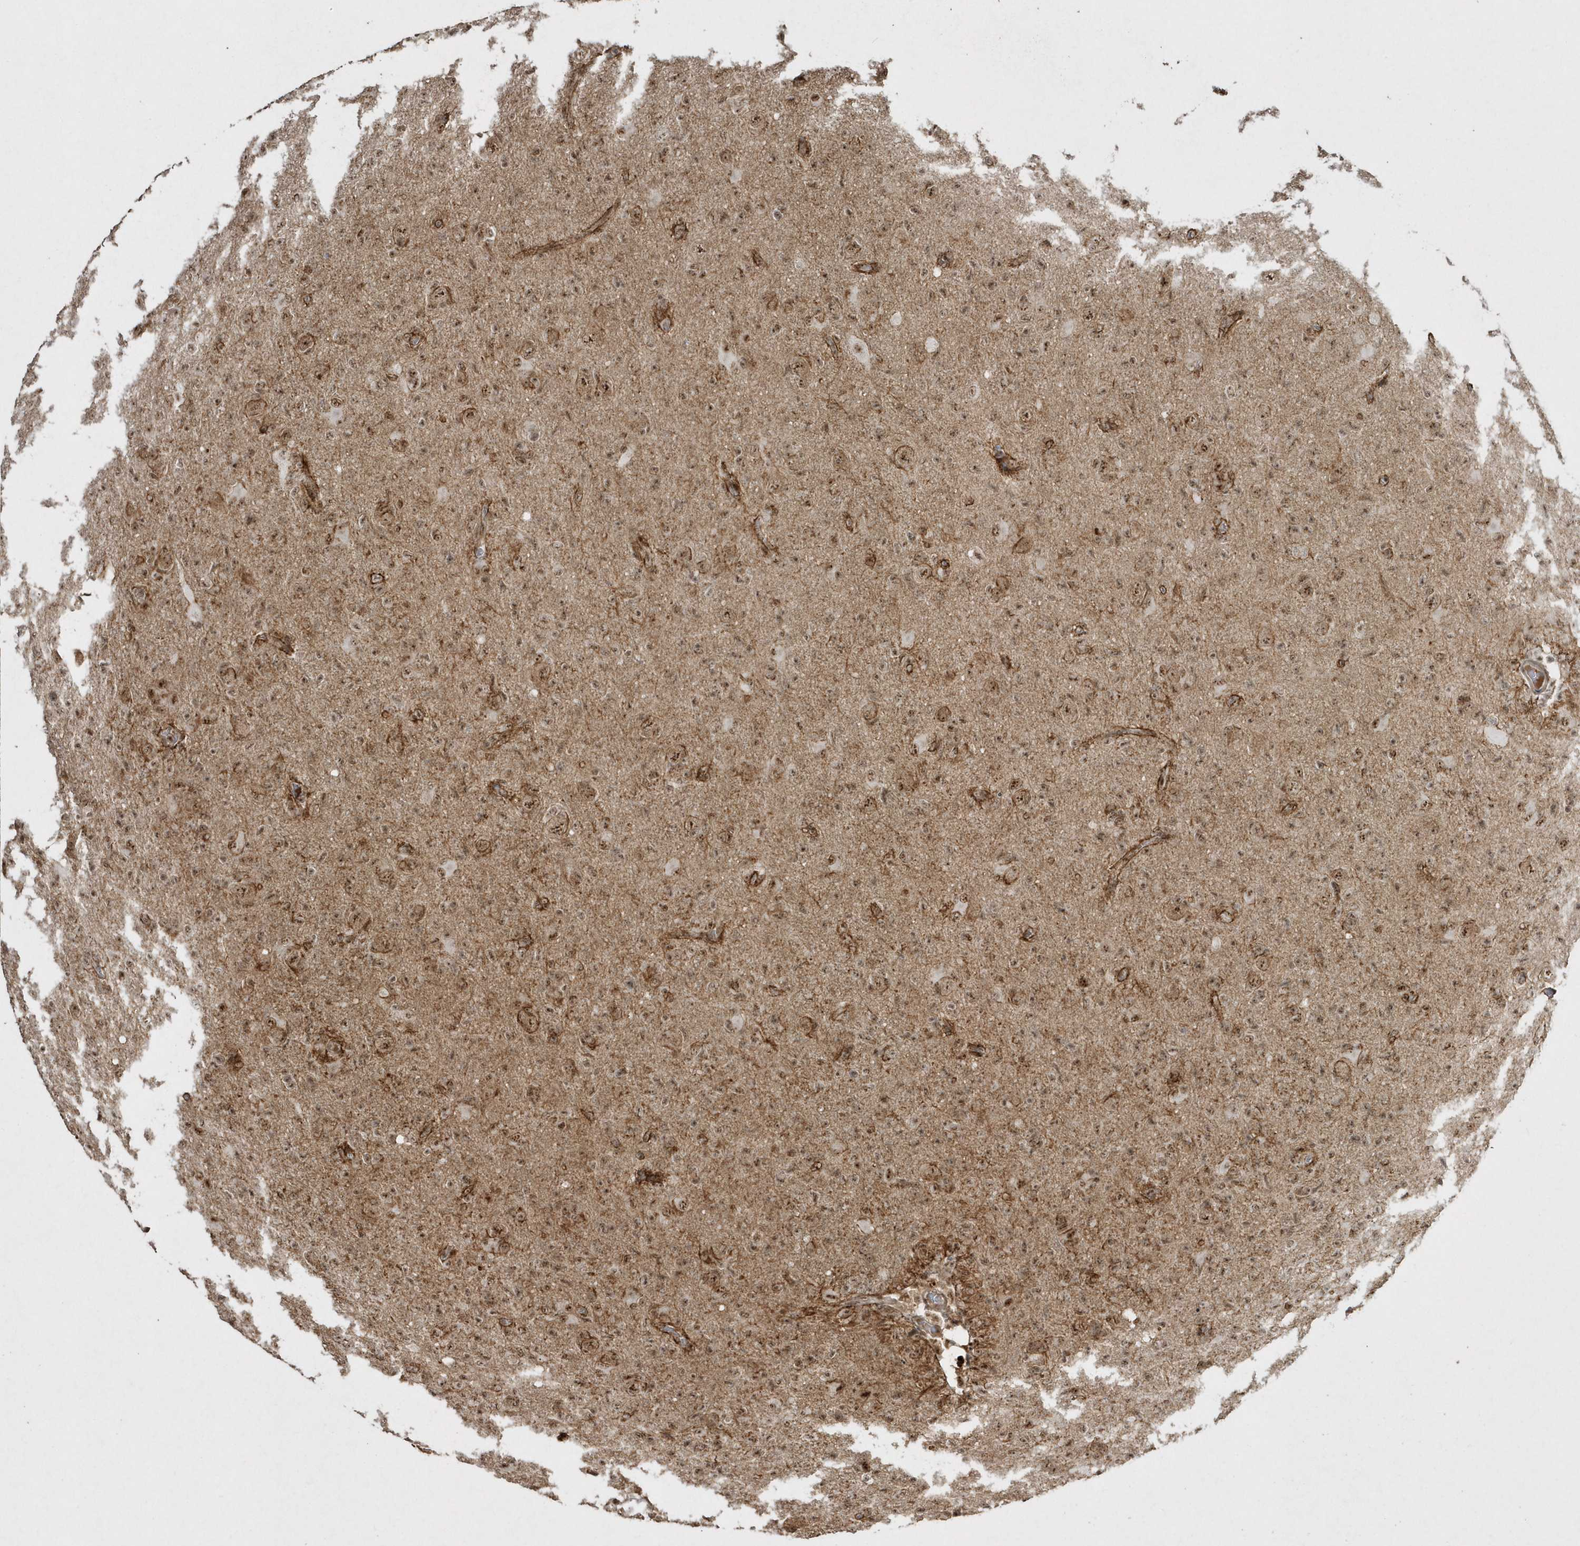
{"staining": {"intensity": "strong", "quantity": ">75%", "location": "nuclear"}, "tissue": "glioma", "cell_type": "Tumor cells", "image_type": "cancer", "snomed": [{"axis": "morphology", "description": "Glioma, malignant, High grade"}, {"axis": "topography", "description": "Brain"}], "caption": "Immunohistochemistry (IHC) histopathology image of human malignant glioma (high-grade) stained for a protein (brown), which displays high levels of strong nuclear positivity in approximately >75% of tumor cells.", "gene": "POLR3B", "patient": {"sex": "female", "age": 57}}